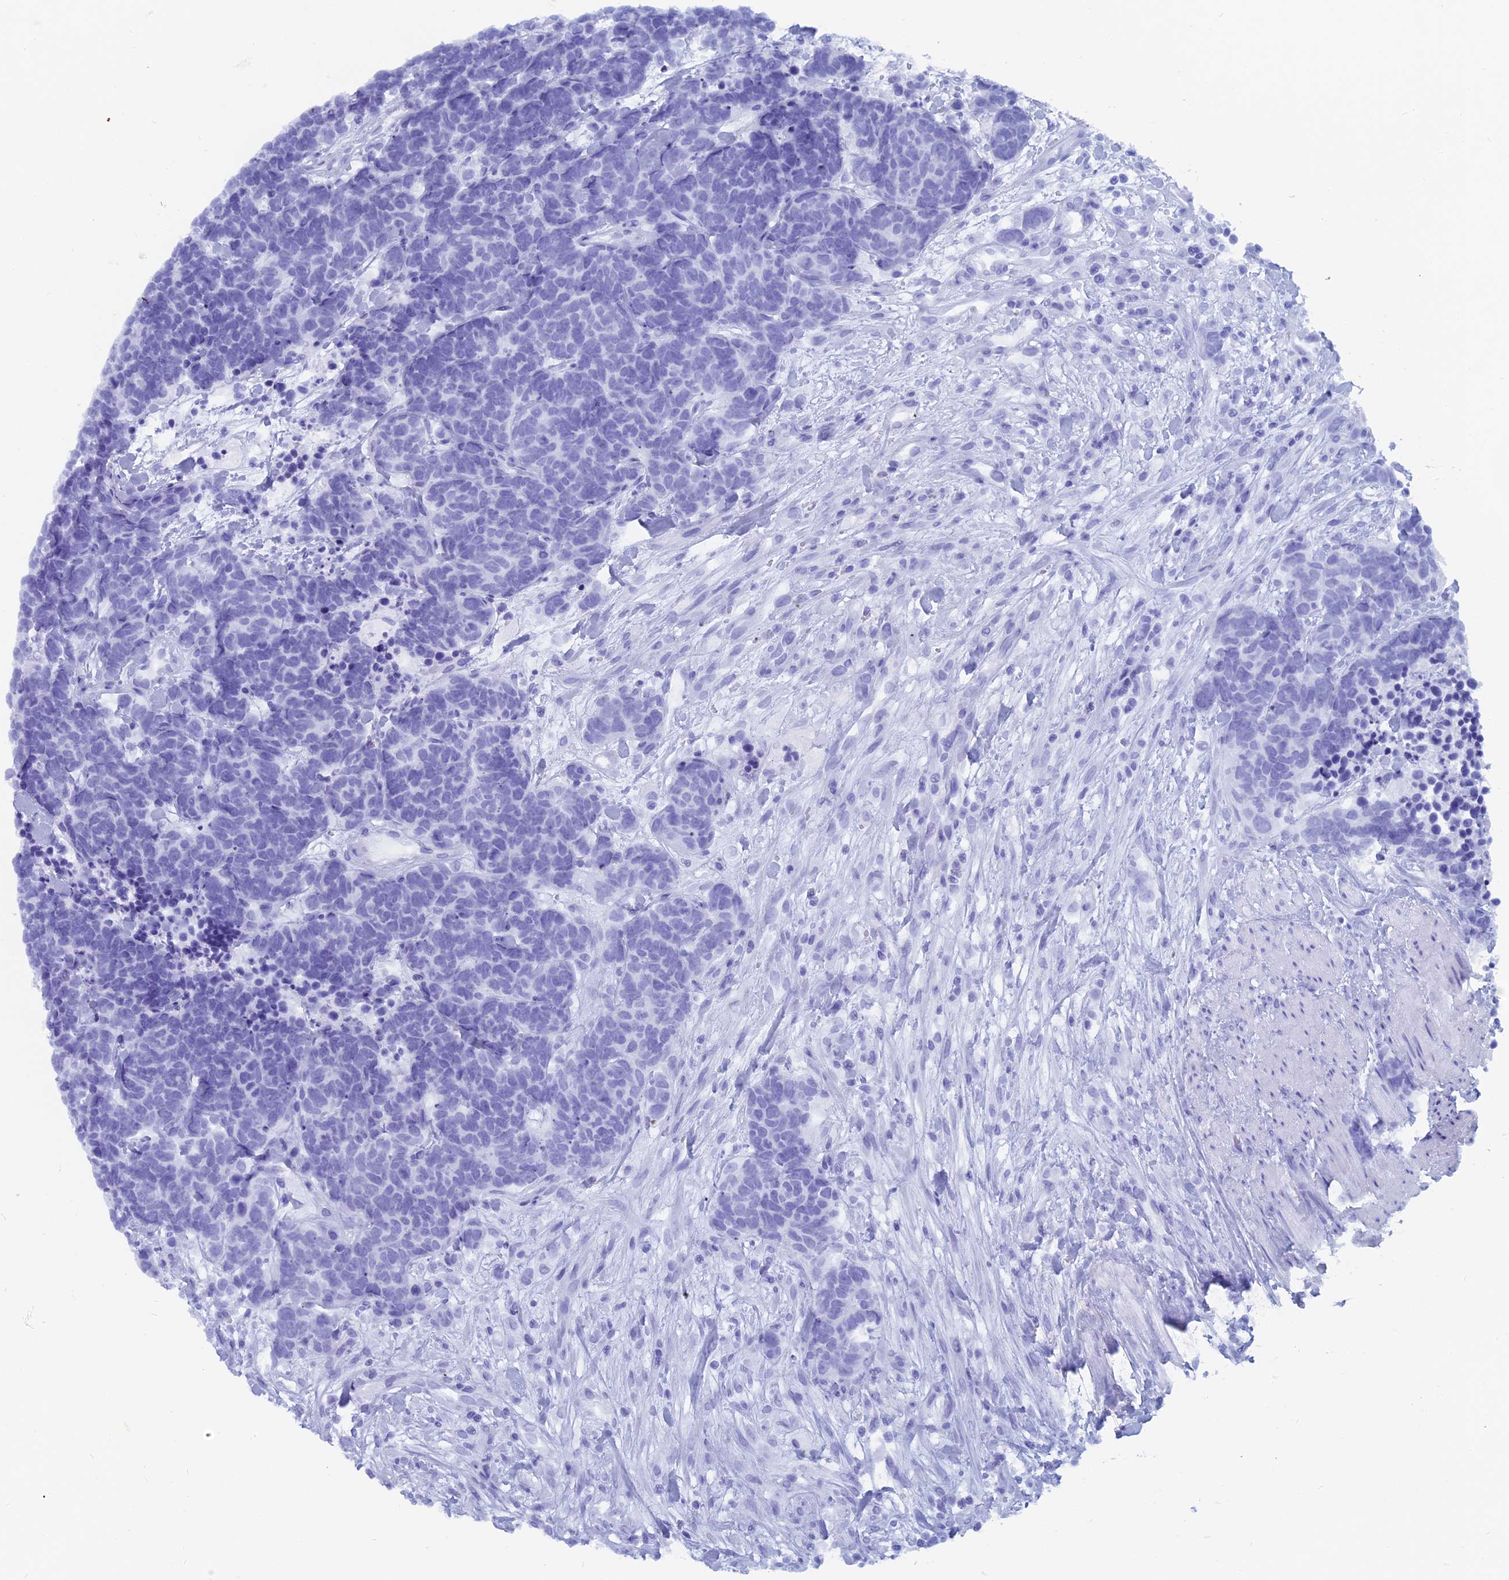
{"staining": {"intensity": "negative", "quantity": "none", "location": "none"}, "tissue": "carcinoid", "cell_type": "Tumor cells", "image_type": "cancer", "snomed": [{"axis": "morphology", "description": "Carcinoma, NOS"}, {"axis": "morphology", "description": "Carcinoid, malignant, NOS"}, {"axis": "topography", "description": "Prostate"}], "caption": "High power microscopy image of an immunohistochemistry image of carcinoma, revealing no significant positivity in tumor cells. (DAB IHC visualized using brightfield microscopy, high magnification).", "gene": "CAPS", "patient": {"sex": "male", "age": 57}}